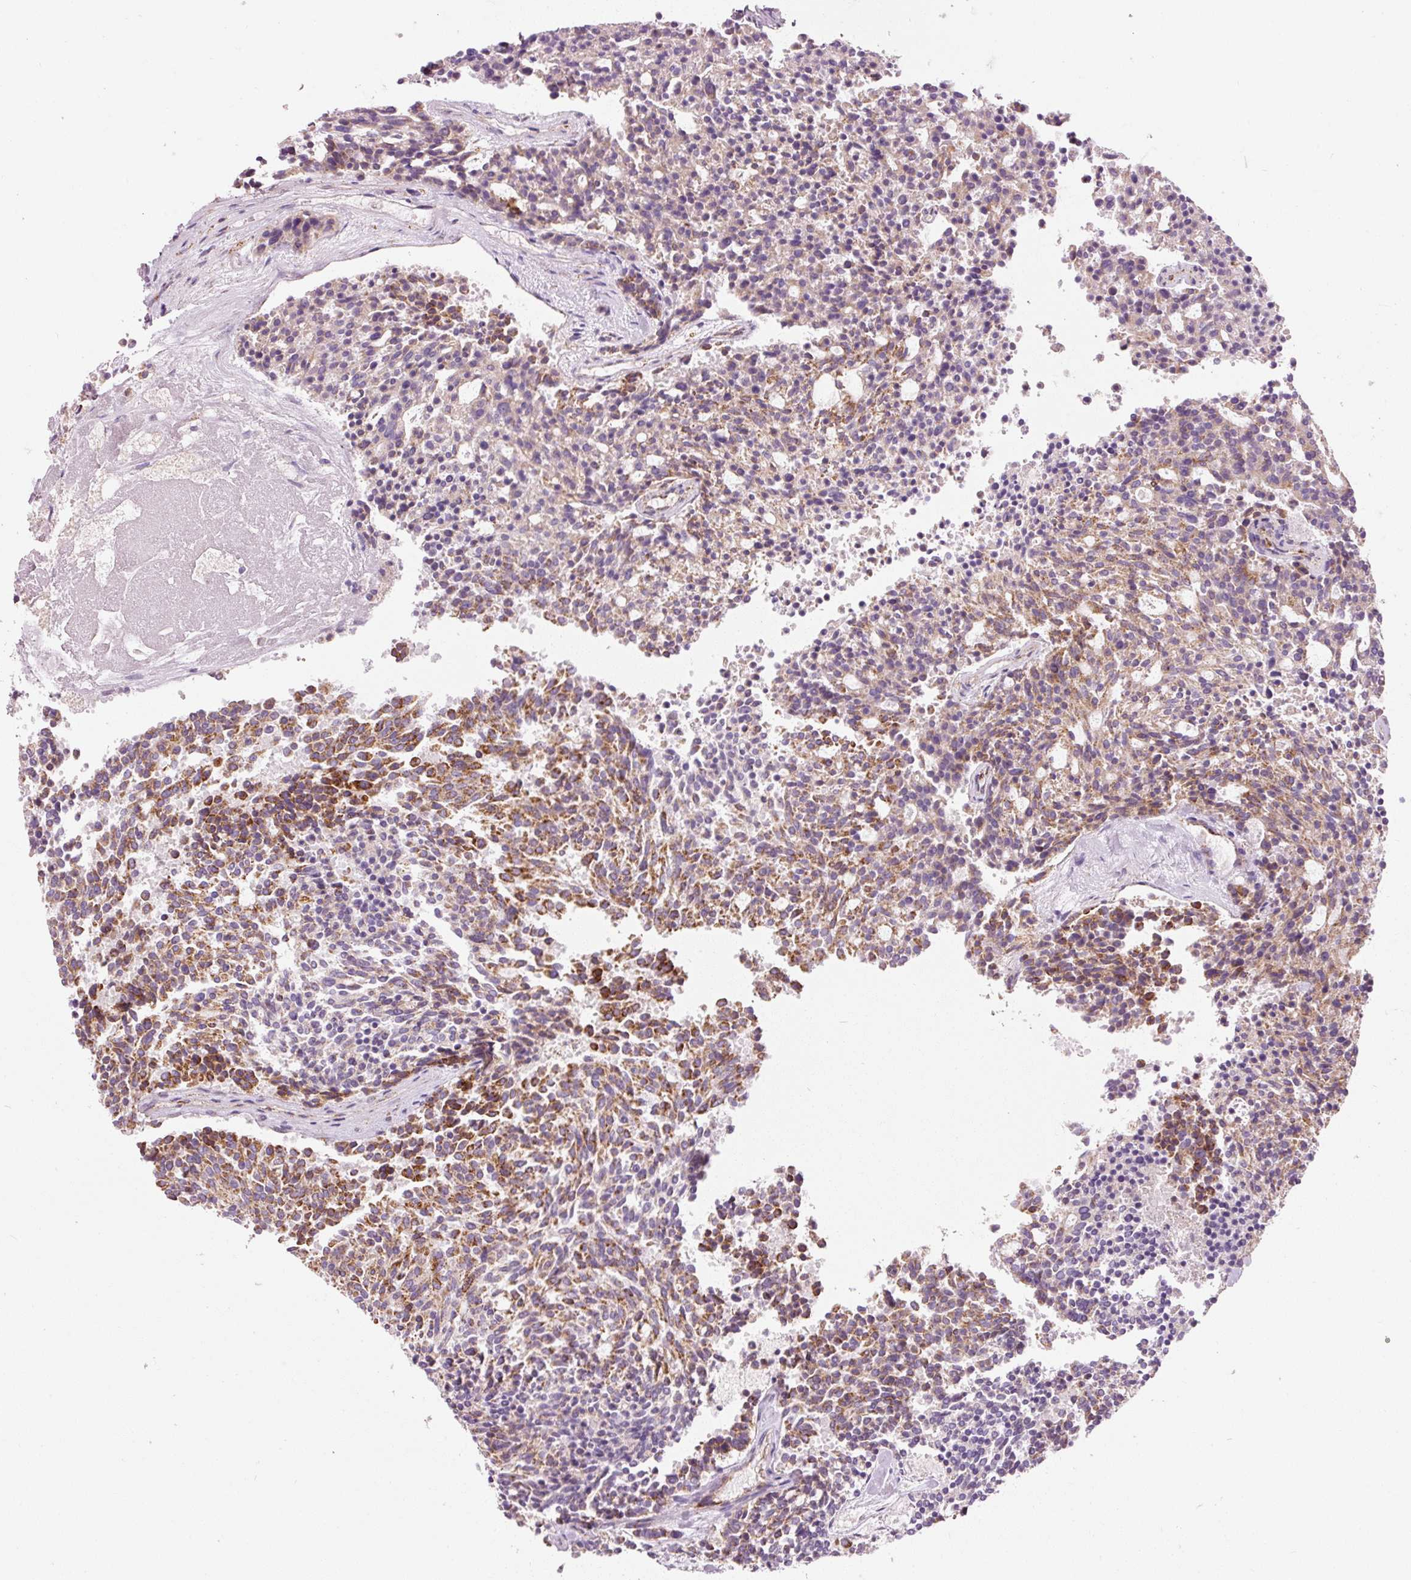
{"staining": {"intensity": "moderate", "quantity": "25%-75%", "location": "cytoplasmic/membranous"}, "tissue": "carcinoid", "cell_type": "Tumor cells", "image_type": "cancer", "snomed": [{"axis": "morphology", "description": "Carcinoid, malignant, NOS"}, {"axis": "topography", "description": "Pancreas"}], "caption": "Brown immunohistochemical staining in malignant carcinoid demonstrates moderate cytoplasmic/membranous staining in approximately 25%-75% of tumor cells. (IHC, brightfield microscopy, high magnification).", "gene": "NDUFB4", "patient": {"sex": "female", "age": 54}}